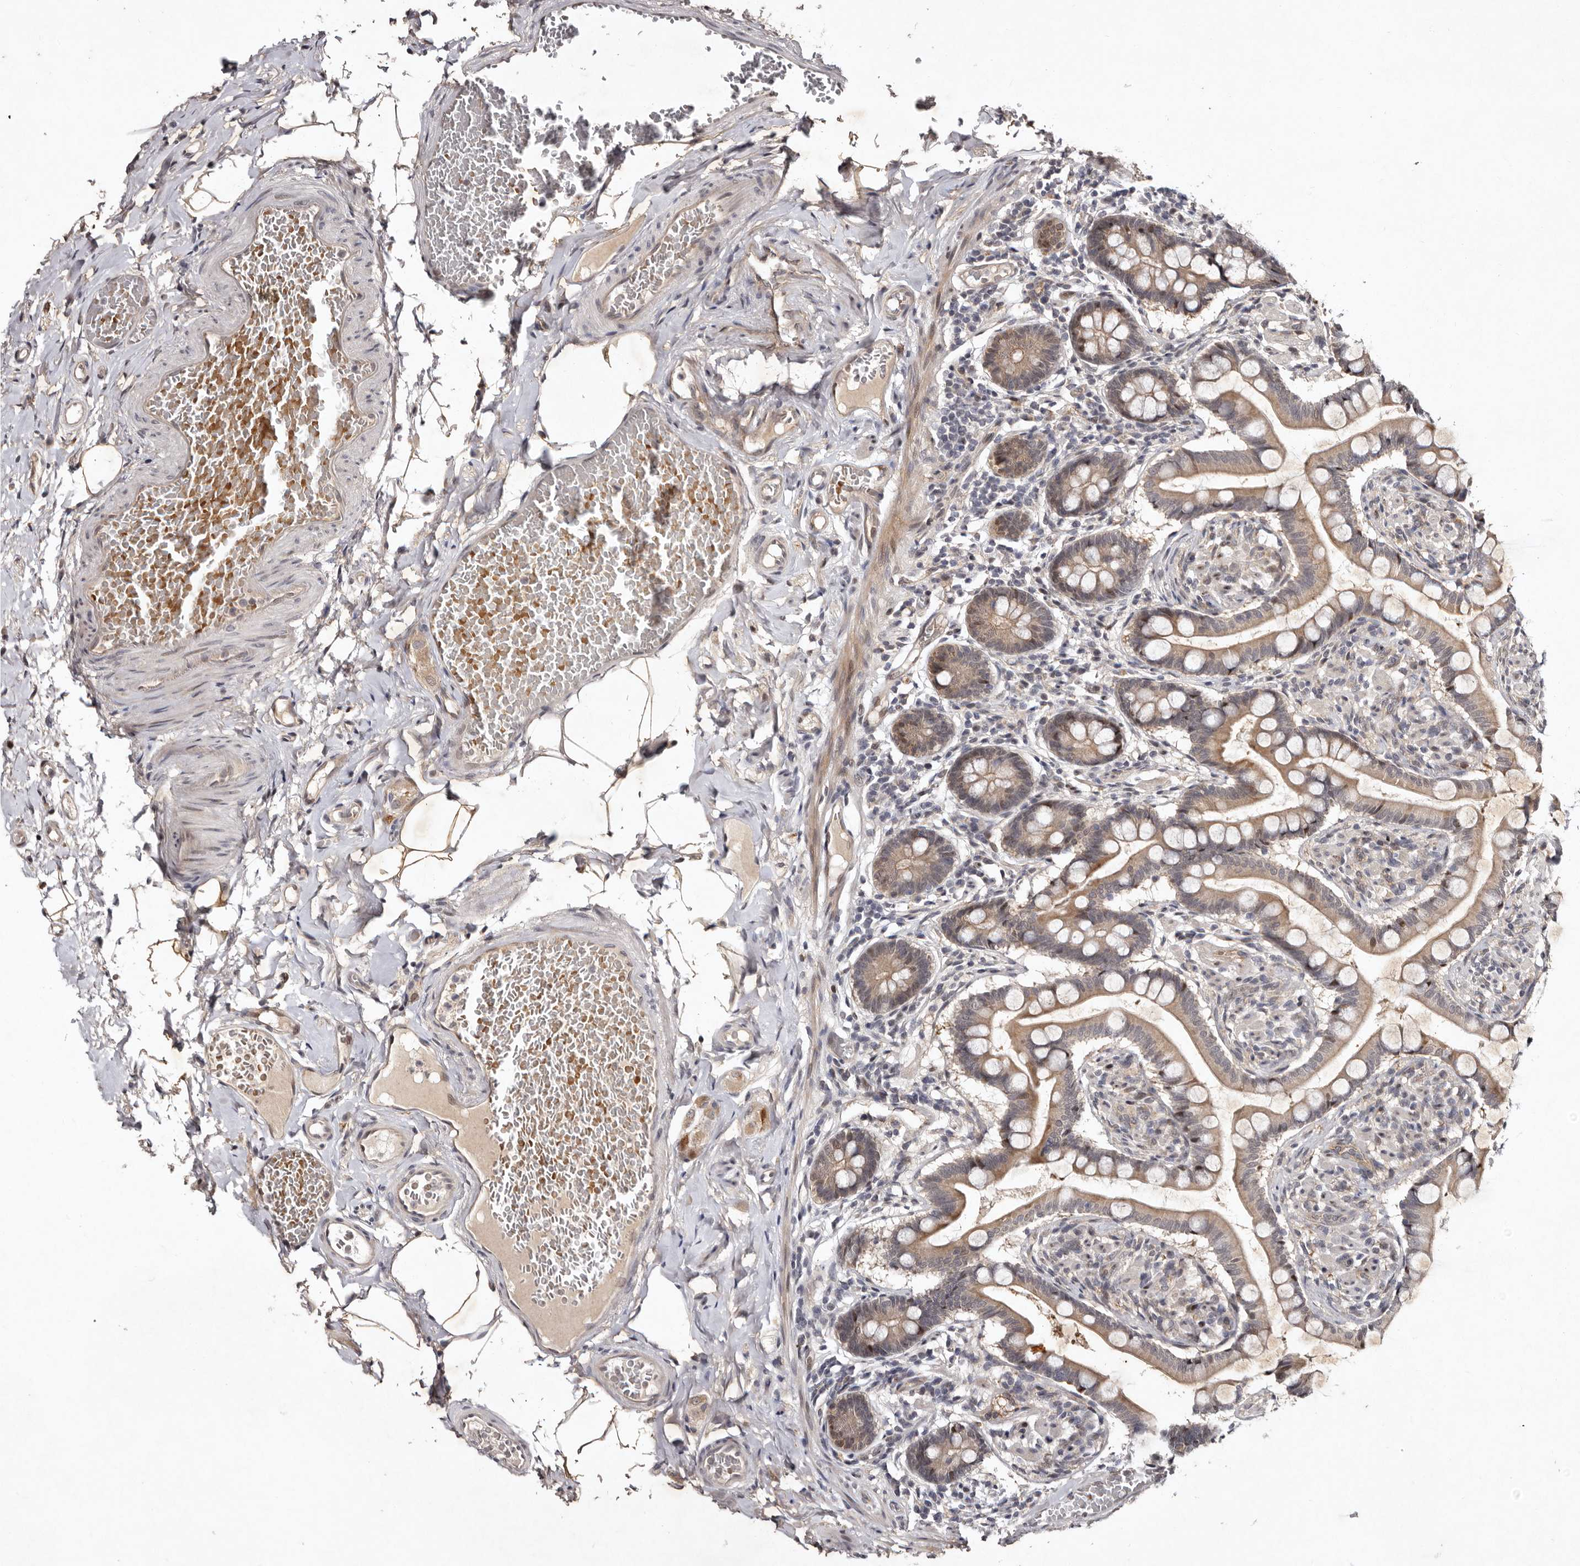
{"staining": {"intensity": "moderate", "quantity": ">75%", "location": "cytoplasmic/membranous,nuclear"}, "tissue": "small intestine", "cell_type": "Glandular cells", "image_type": "normal", "snomed": [{"axis": "morphology", "description": "Normal tissue, NOS"}, {"axis": "topography", "description": "Small intestine"}], "caption": "A medium amount of moderate cytoplasmic/membranous,nuclear expression is appreciated in approximately >75% of glandular cells in normal small intestine. (DAB (3,3'-diaminobenzidine) IHC, brown staining for protein, blue staining for nuclei).", "gene": "ABL1", "patient": {"sex": "male", "age": 41}}